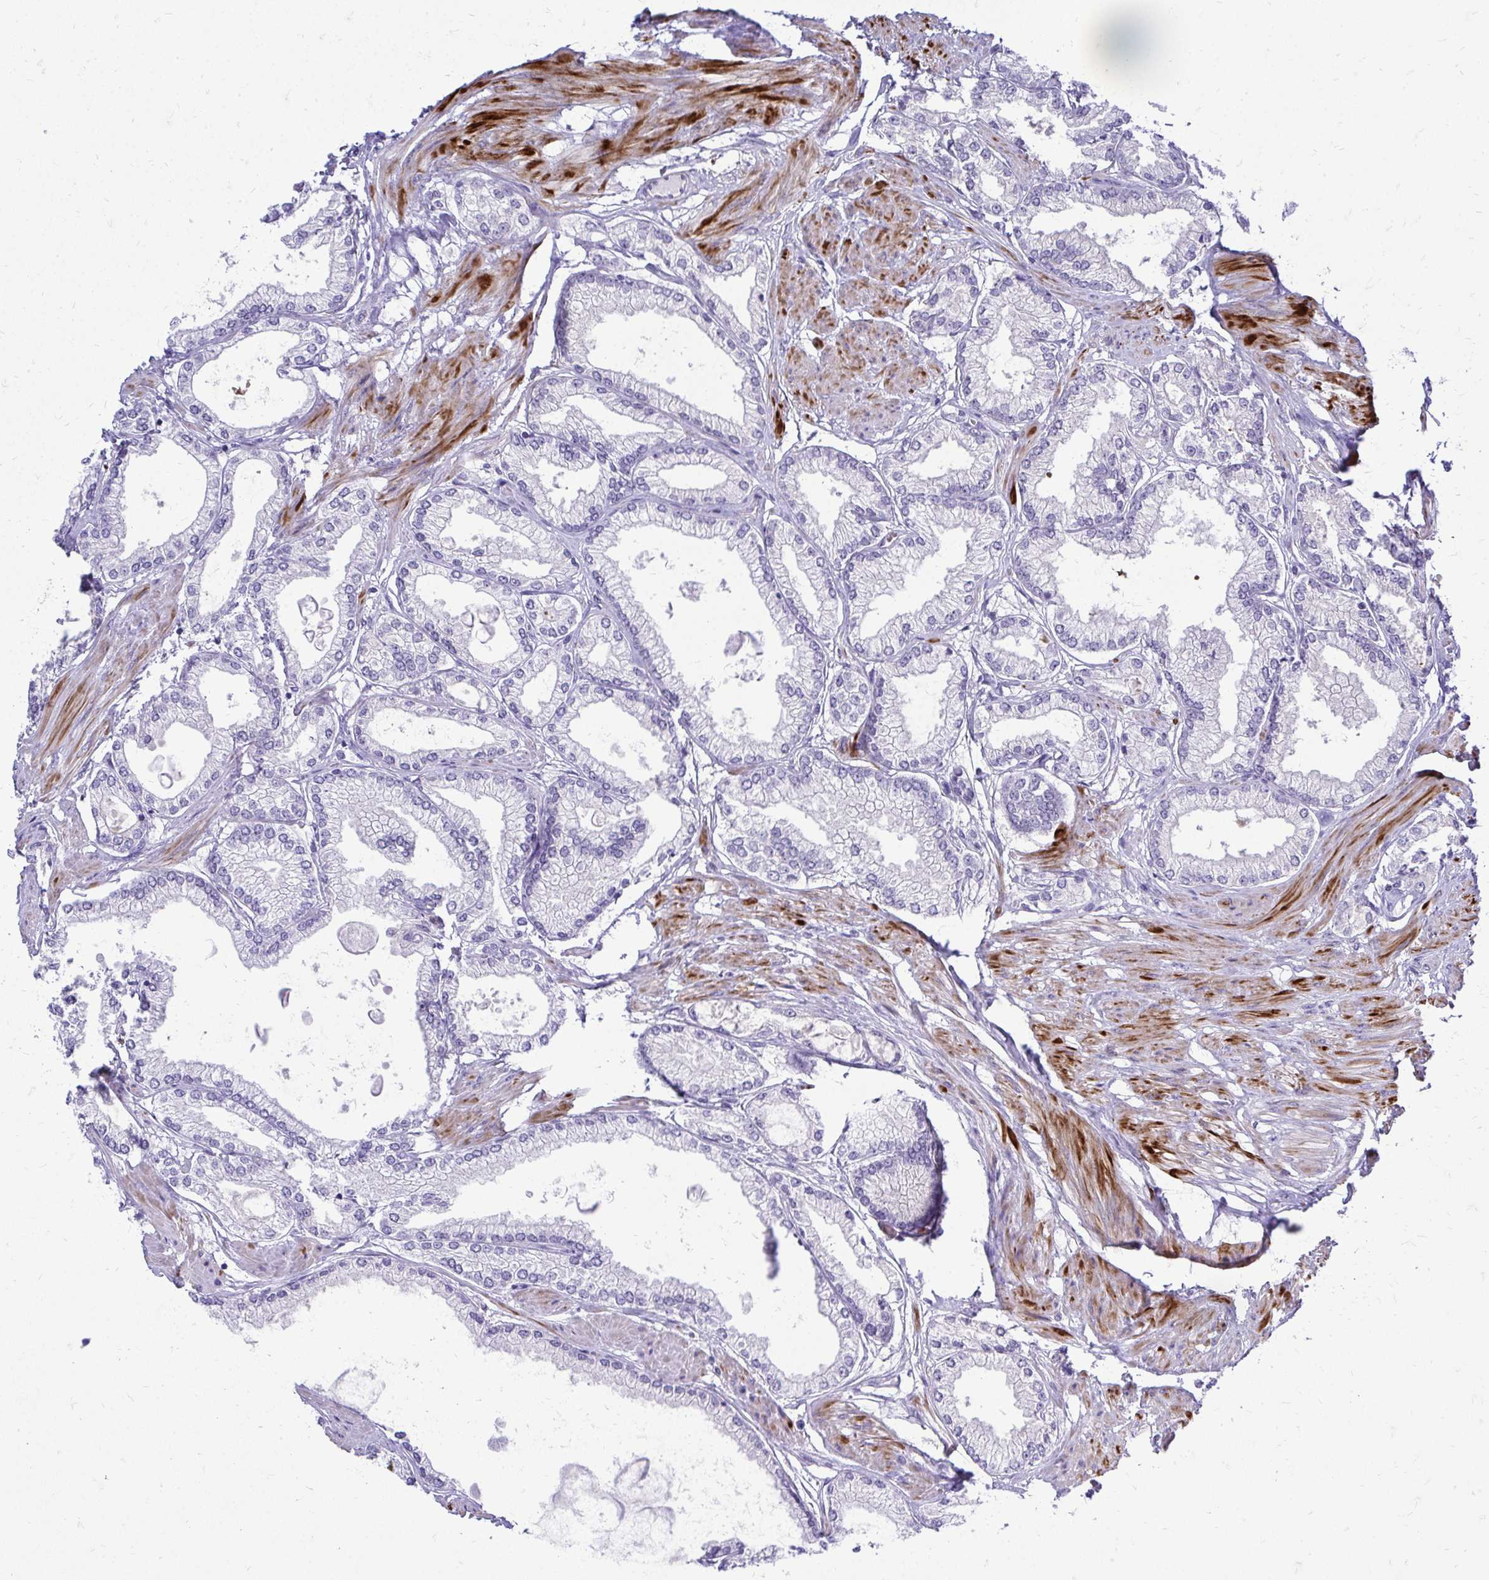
{"staining": {"intensity": "negative", "quantity": "none", "location": "none"}, "tissue": "prostate cancer", "cell_type": "Tumor cells", "image_type": "cancer", "snomed": [{"axis": "morphology", "description": "Adenocarcinoma, High grade"}, {"axis": "topography", "description": "Prostate"}], "caption": "The micrograph exhibits no staining of tumor cells in prostate cancer. Brightfield microscopy of immunohistochemistry stained with DAB (brown) and hematoxylin (blue), captured at high magnification.", "gene": "ZSWIM9", "patient": {"sex": "male", "age": 68}}